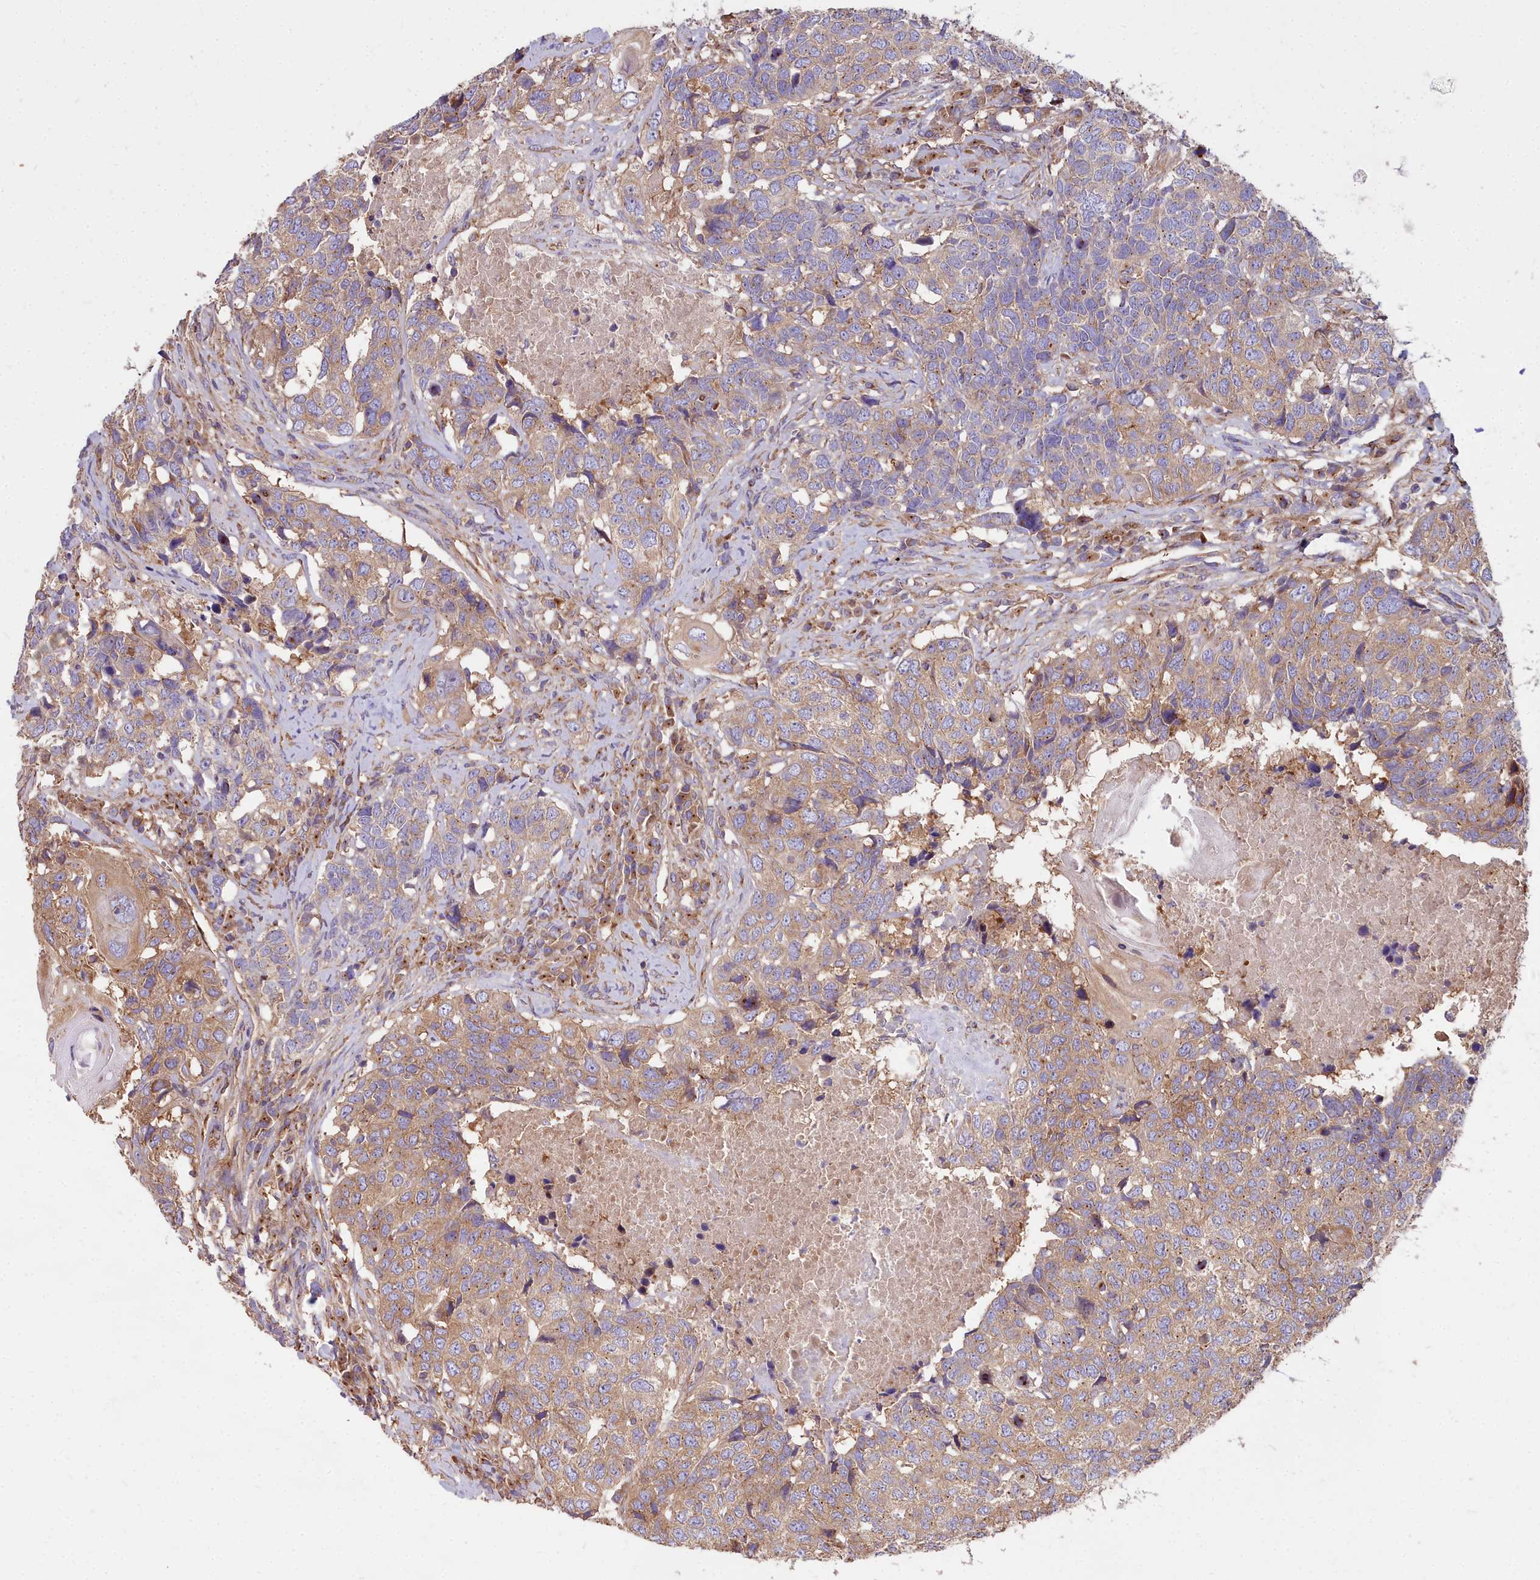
{"staining": {"intensity": "weak", "quantity": ">75%", "location": "cytoplasmic/membranous"}, "tissue": "head and neck cancer", "cell_type": "Tumor cells", "image_type": "cancer", "snomed": [{"axis": "morphology", "description": "Squamous cell carcinoma, NOS"}, {"axis": "topography", "description": "Head-Neck"}], "caption": "Immunohistochemistry (IHC) photomicrograph of squamous cell carcinoma (head and neck) stained for a protein (brown), which displays low levels of weak cytoplasmic/membranous expression in approximately >75% of tumor cells.", "gene": "DCTN3", "patient": {"sex": "male", "age": 66}}